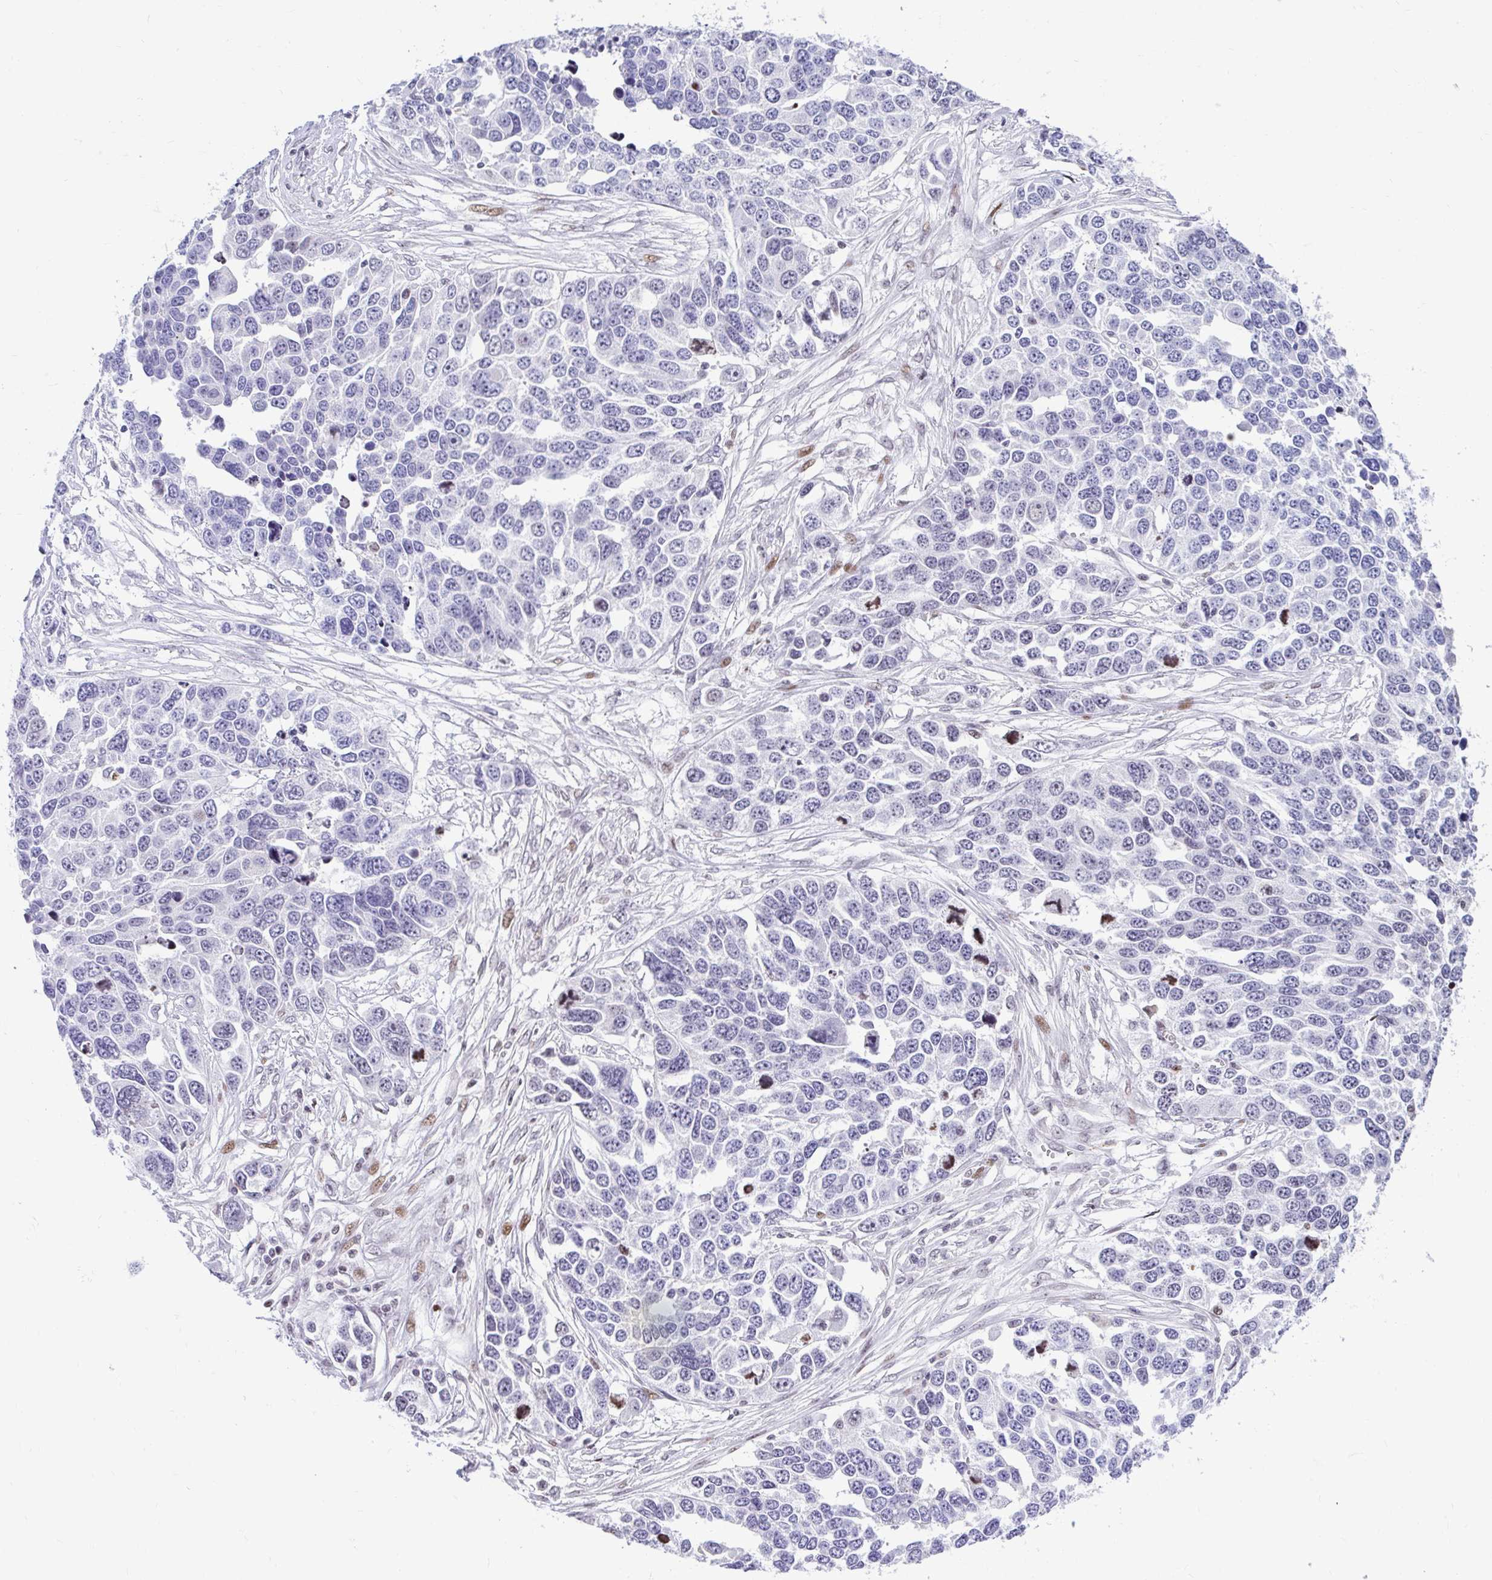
{"staining": {"intensity": "negative", "quantity": "none", "location": "none"}, "tissue": "ovarian cancer", "cell_type": "Tumor cells", "image_type": "cancer", "snomed": [{"axis": "morphology", "description": "Cystadenocarcinoma, serous, NOS"}, {"axis": "topography", "description": "Ovary"}], "caption": "Ovarian cancer (serous cystadenocarcinoma) was stained to show a protein in brown. There is no significant staining in tumor cells. The staining is performed using DAB (3,3'-diaminobenzidine) brown chromogen with nuclei counter-stained in using hematoxylin.", "gene": "NHLH2", "patient": {"sex": "female", "age": 76}}